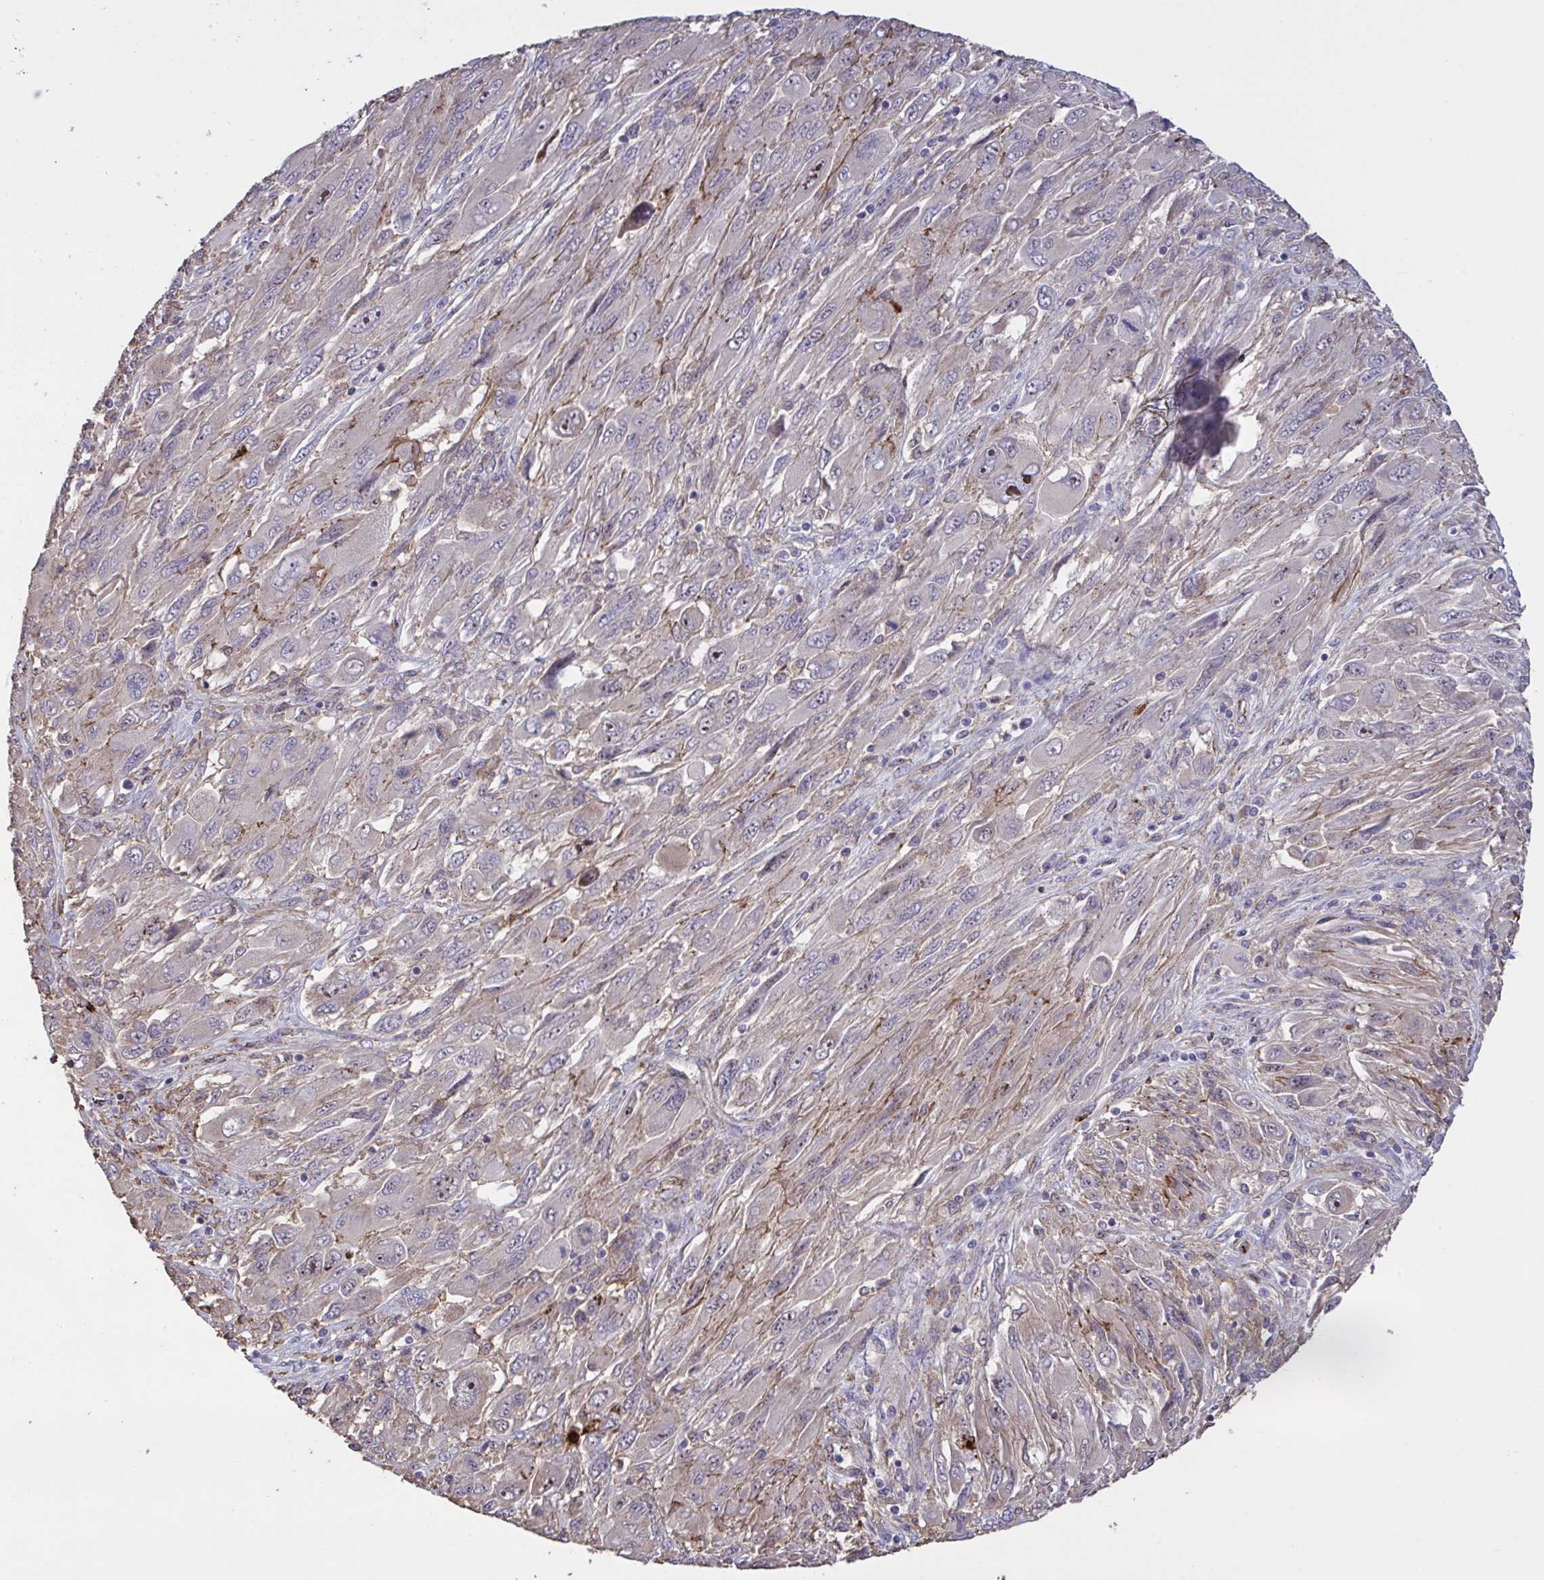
{"staining": {"intensity": "moderate", "quantity": "<25%", "location": "nuclear"}, "tissue": "melanoma", "cell_type": "Tumor cells", "image_type": "cancer", "snomed": [{"axis": "morphology", "description": "Malignant melanoma, NOS"}, {"axis": "topography", "description": "Skin"}], "caption": "Tumor cells exhibit low levels of moderate nuclear staining in about <25% of cells in melanoma.", "gene": "CD101", "patient": {"sex": "female", "age": 91}}